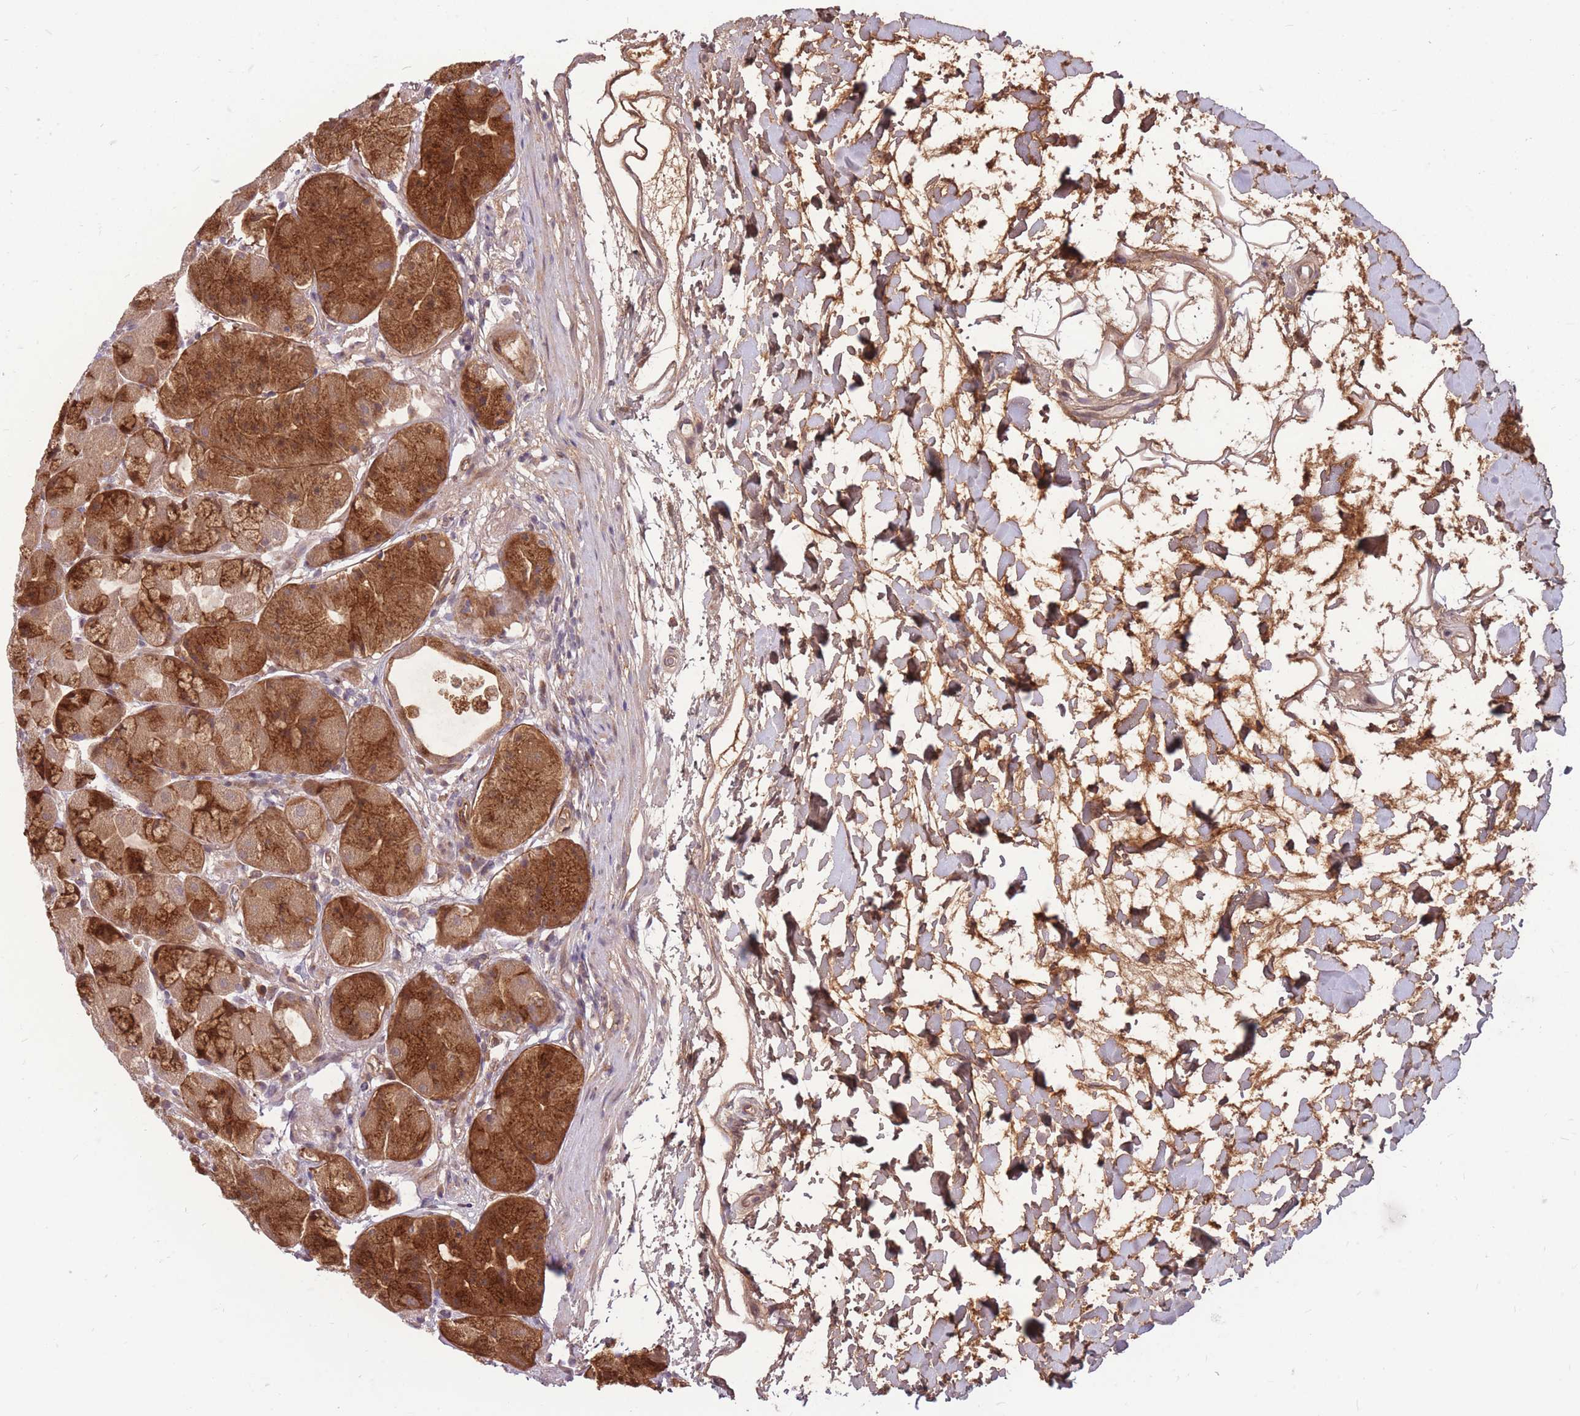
{"staining": {"intensity": "strong", "quantity": "25%-75%", "location": "cytoplasmic/membranous,nuclear"}, "tissue": "stomach", "cell_type": "Glandular cells", "image_type": "normal", "snomed": [{"axis": "morphology", "description": "Normal tissue, NOS"}, {"axis": "topography", "description": "Stomach"}], "caption": "Stomach stained with IHC displays strong cytoplasmic/membranous,nuclear positivity in approximately 25%-75% of glandular cells.", "gene": "TCF20", "patient": {"sex": "male", "age": 57}}